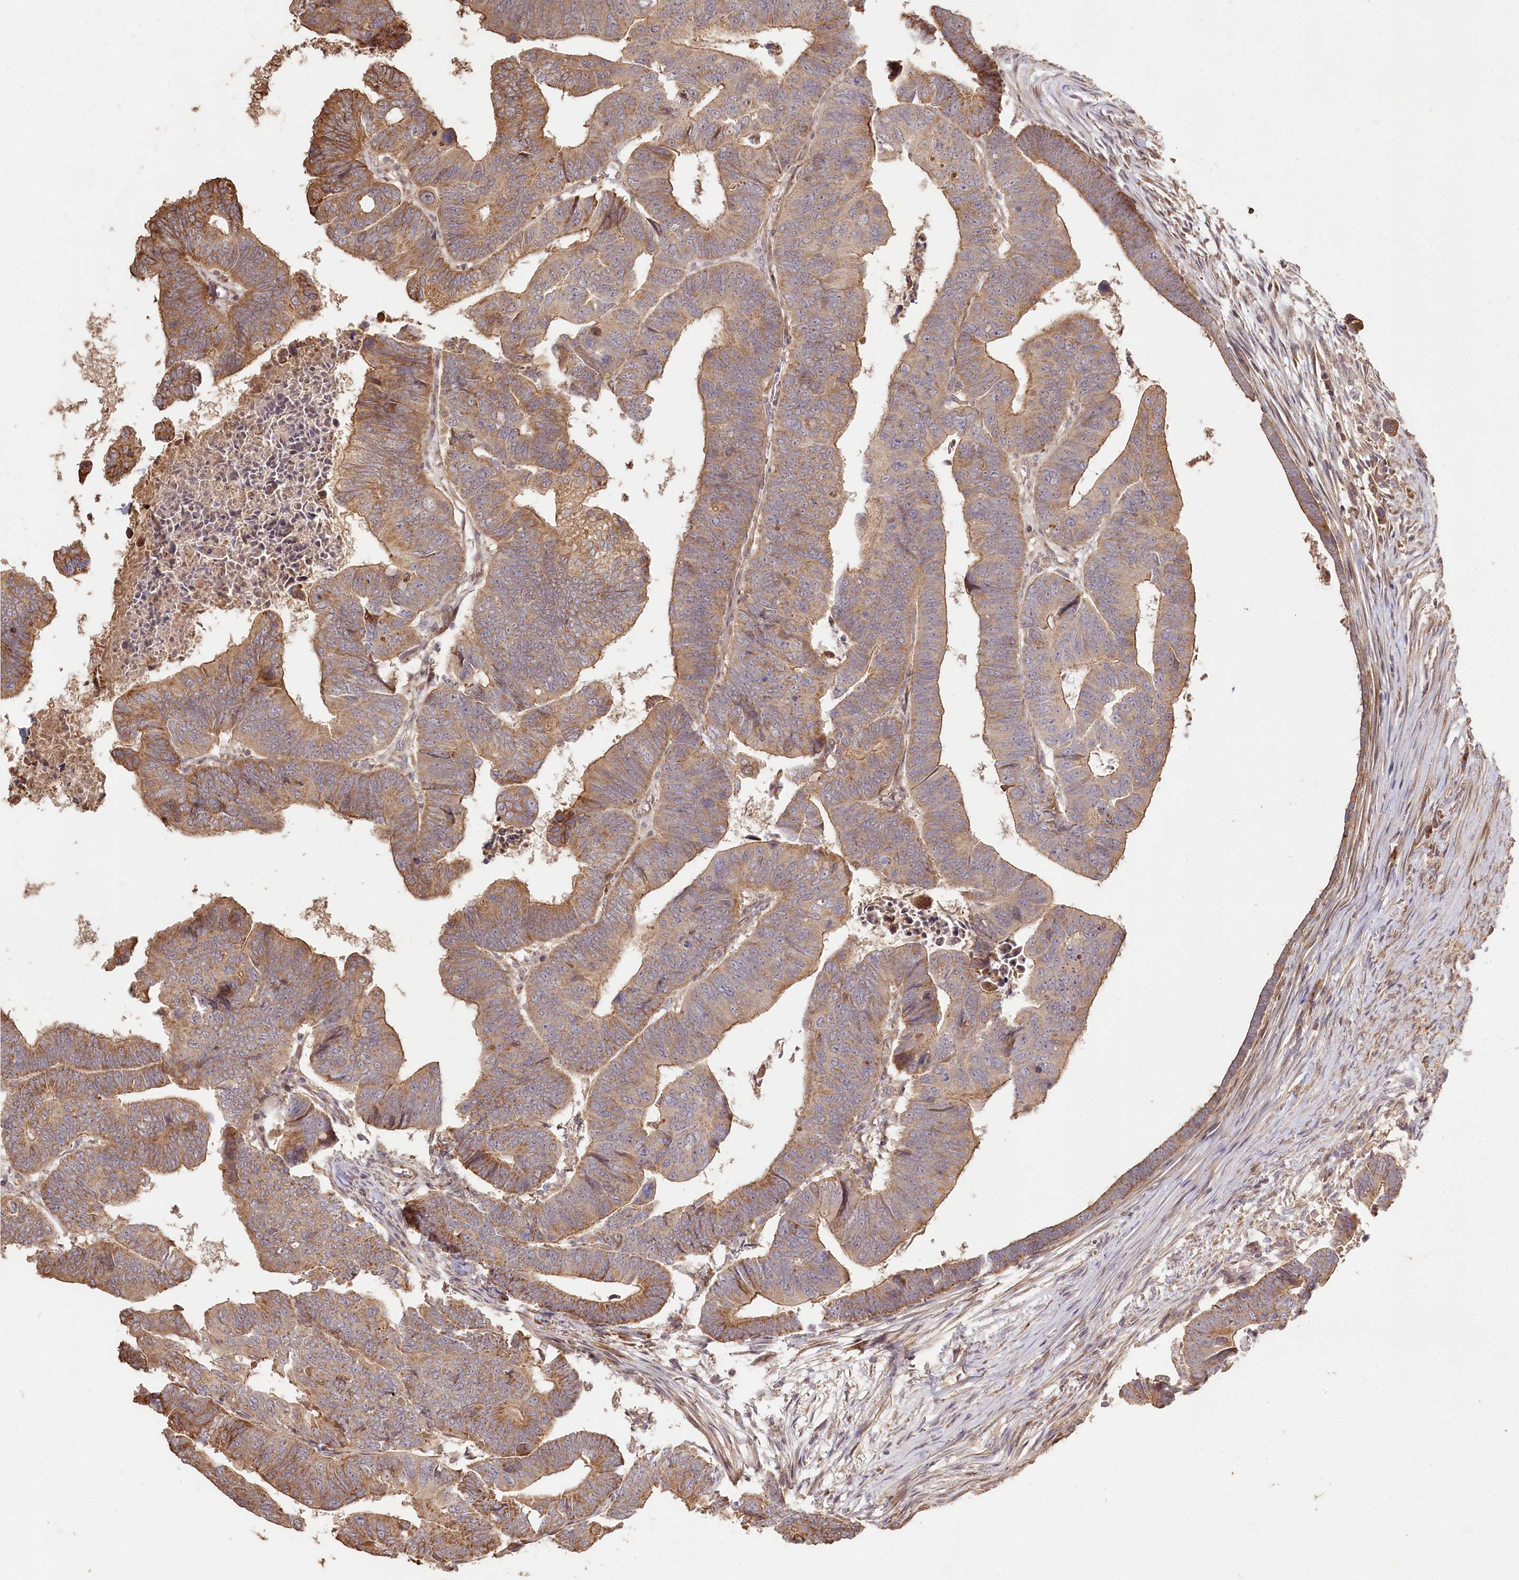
{"staining": {"intensity": "moderate", "quantity": ">75%", "location": "cytoplasmic/membranous"}, "tissue": "colorectal cancer", "cell_type": "Tumor cells", "image_type": "cancer", "snomed": [{"axis": "morphology", "description": "Adenocarcinoma, NOS"}, {"axis": "topography", "description": "Rectum"}], "caption": "Immunohistochemistry image of colorectal cancer stained for a protein (brown), which shows medium levels of moderate cytoplasmic/membranous positivity in about >75% of tumor cells.", "gene": "HAL", "patient": {"sex": "female", "age": 65}}